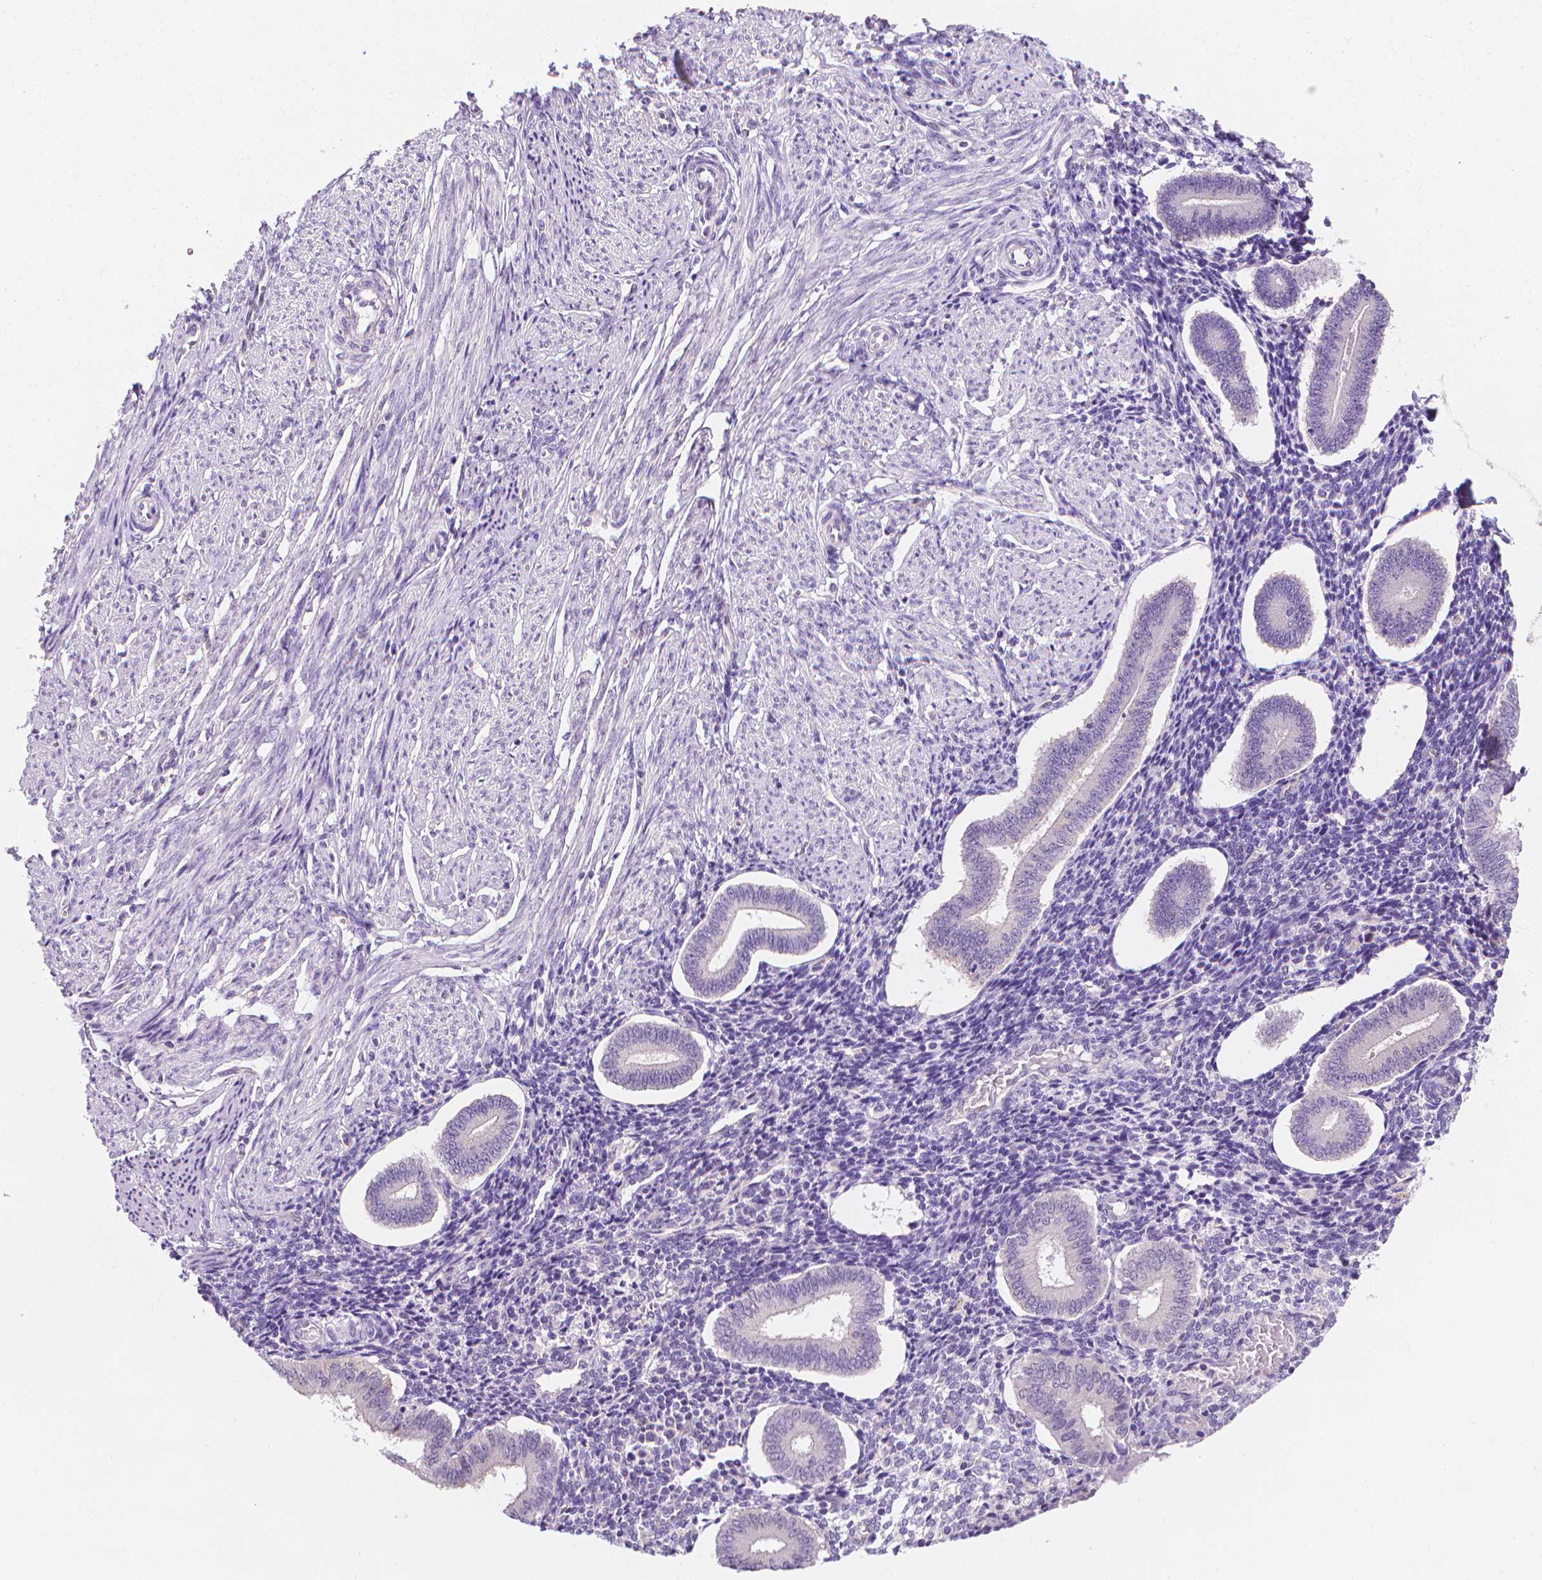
{"staining": {"intensity": "negative", "quantity": "none", "location": "none"}, "tissue": "endometrium", "cell_type": "Cells in endometrial stroma", "image_type": "normal", "snomed": [{"axis": "morphology", "description": "Normal tissue, NOS"}, {"axis": "topography", "description": "Endometrium"}], "caption": "Endometrium was stained to show a protein in brown. There is no significant positivity in cells in endometrial stroma.", "gene": "FASN", "patient": {"sex": "female", "age": 40}}